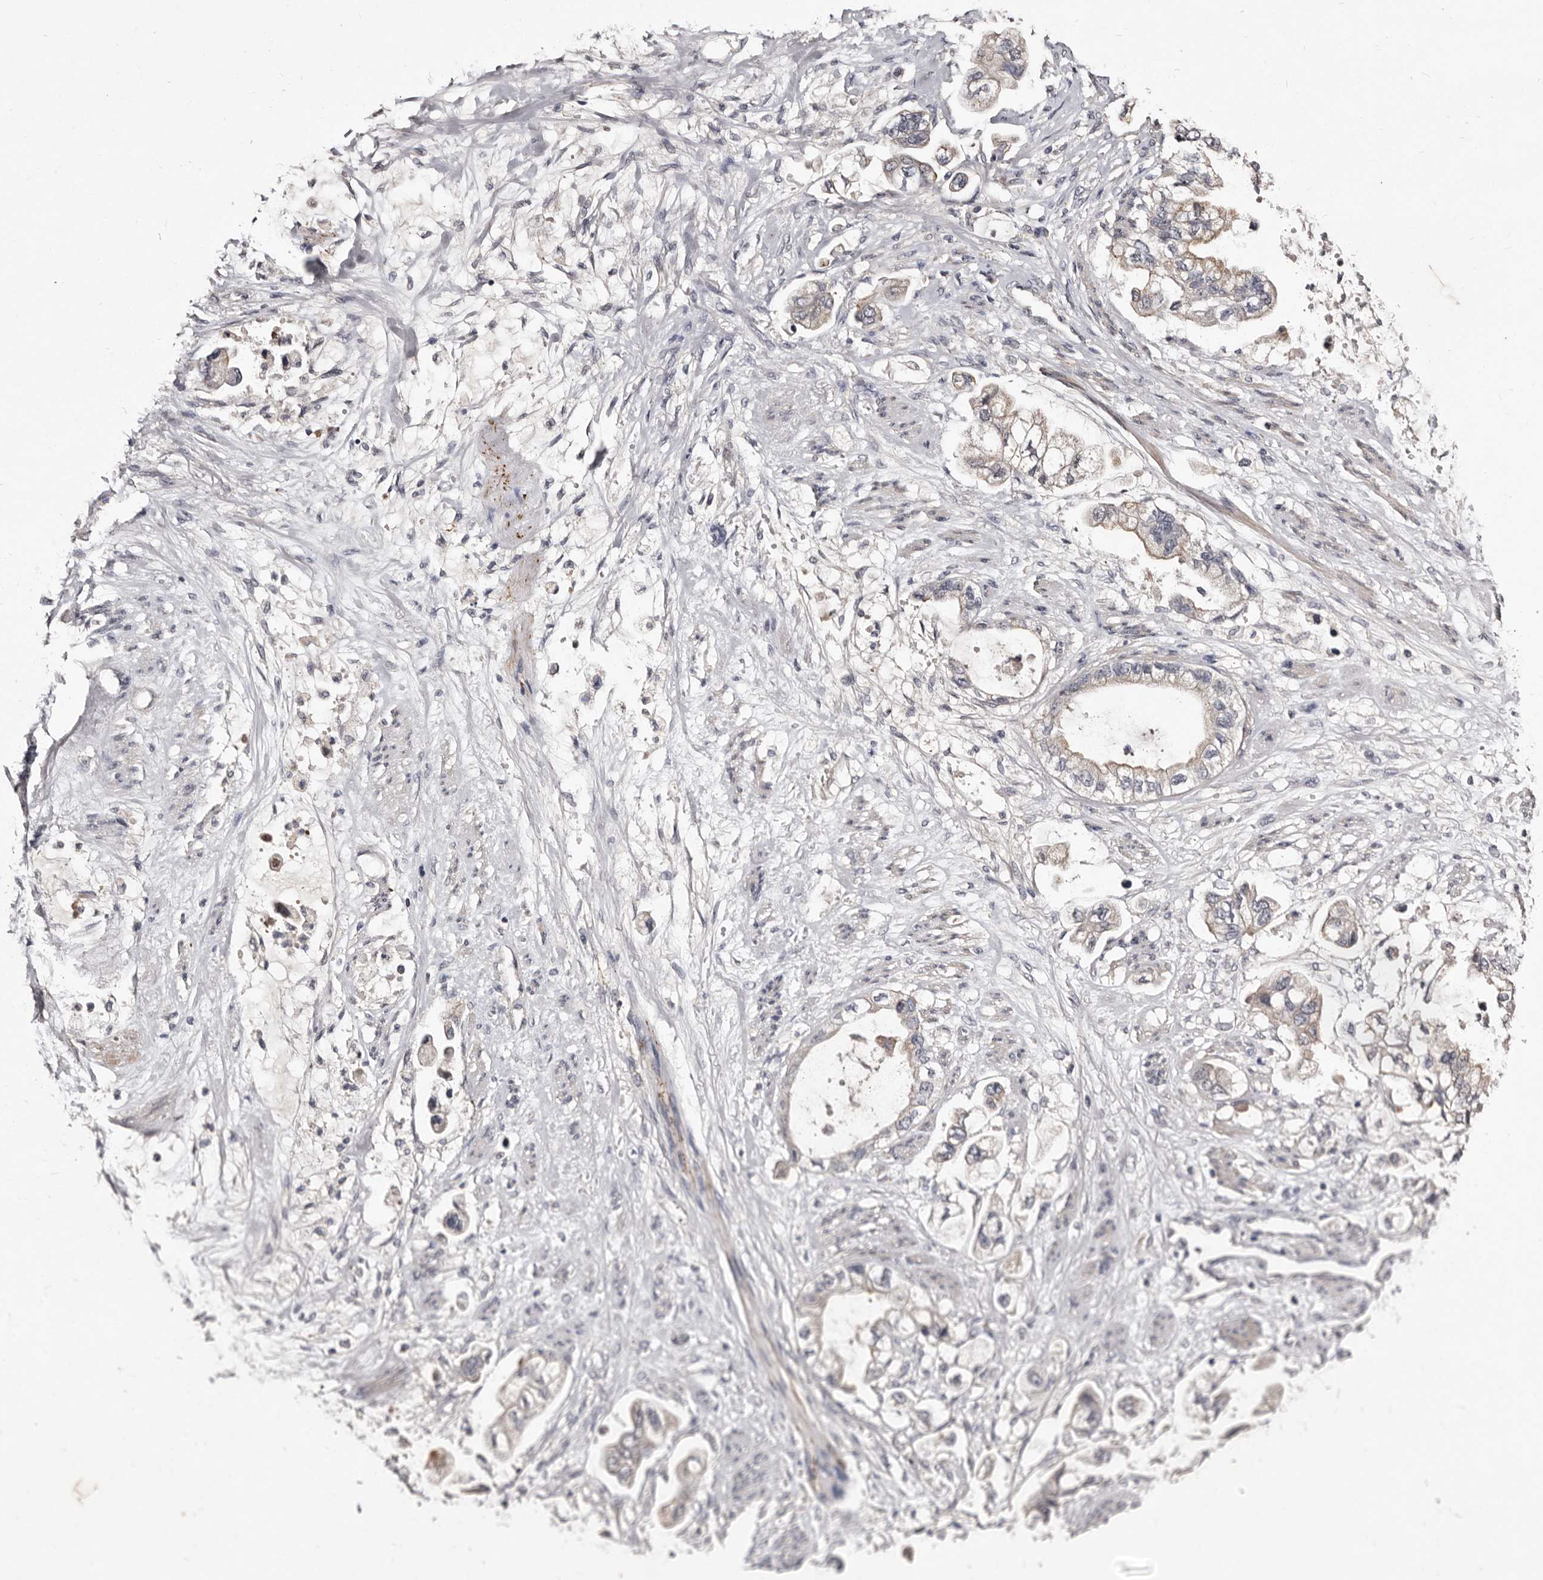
{"staining": {"intensity": "negative", "quantity": "none", "location": "none"}, "tissue": "stomach cancer", "cell_type": "Tumor cells", "image_type": "cancer", "snomed": [{"axis": "morphology", "description": "Adenocarcinoma, NOS"}, {"axis": "topography", "description": "Stomach"}], "caption": "IHC of stomach cancer (adenocarcinoma) demonstrates no positivity in tumor cells. (DAB (3,3'-diaminobenzidine) immunohistochemistry, high magnification).", "gene": "LANCL2", "patient": {"sex": "male", "age": 62}}